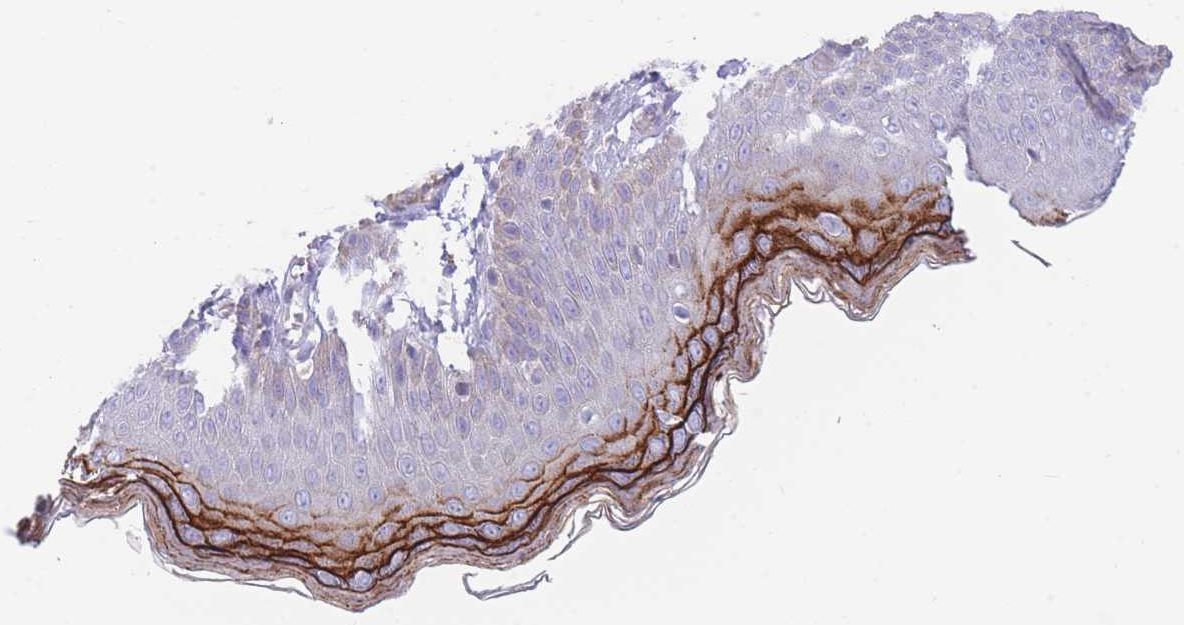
{"staining": {"intensity": "strong", "quantity": "25%-75%", "location": "cytoplasmic/membranous"}, "tissue": "skin", "cell_type": "Epidermal cells", "image_type": "normal", "snomed": [{"axis": "morphology", "description": "Normal tissue, NOS"}, {"axis": "topography", "description": "Anal"}], "caption": "Immunohistochemical staining of normal skin demonstrates strong cytoplasmic/membranous protein expression in approximately 25%-75% of epidermal cells. The protein is shown in brown color, while the nuclei are stained blue.", "gene": "SHCBP1", "patient": {"sex": "female", "age": 40}}